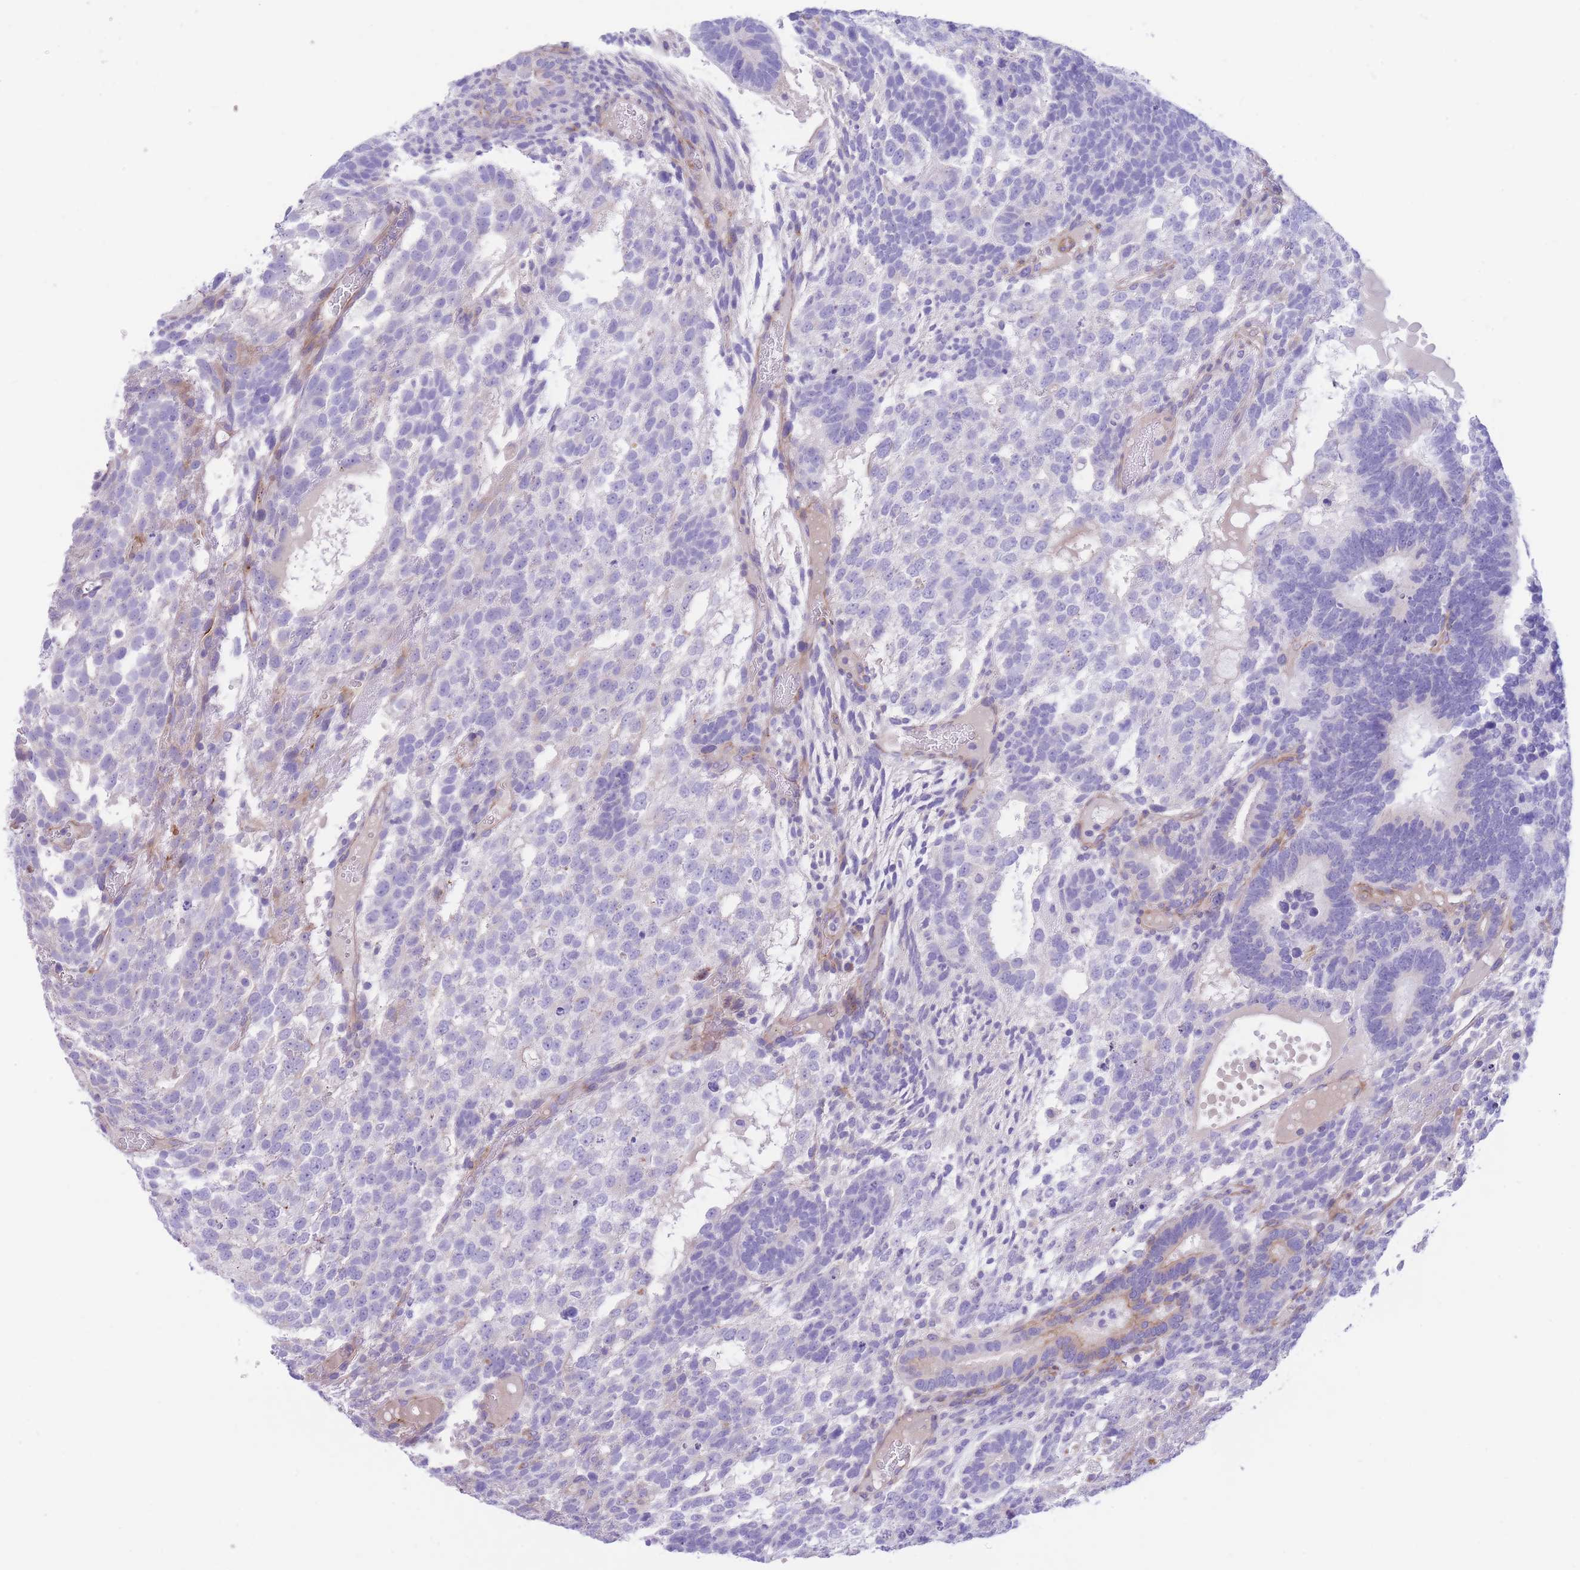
{"staining": {"intensity": "negative", "quantity": "none", "location": "none"}, "tissue": "testis cancer", "cell_type": "Tumor cells", "image_type": "cancer", "snomed": [{"axis": "morphology", "description": "Carcinoma, Embryonal, NOS"}, {"axis": "topography", "description": "Testis"}], "caption": "A micrograph of human embryonal carcinoma (testis) is negative for staining in tumor cells.", "gene": "DET1", "patient": {"sex": "male", "age": 23}}